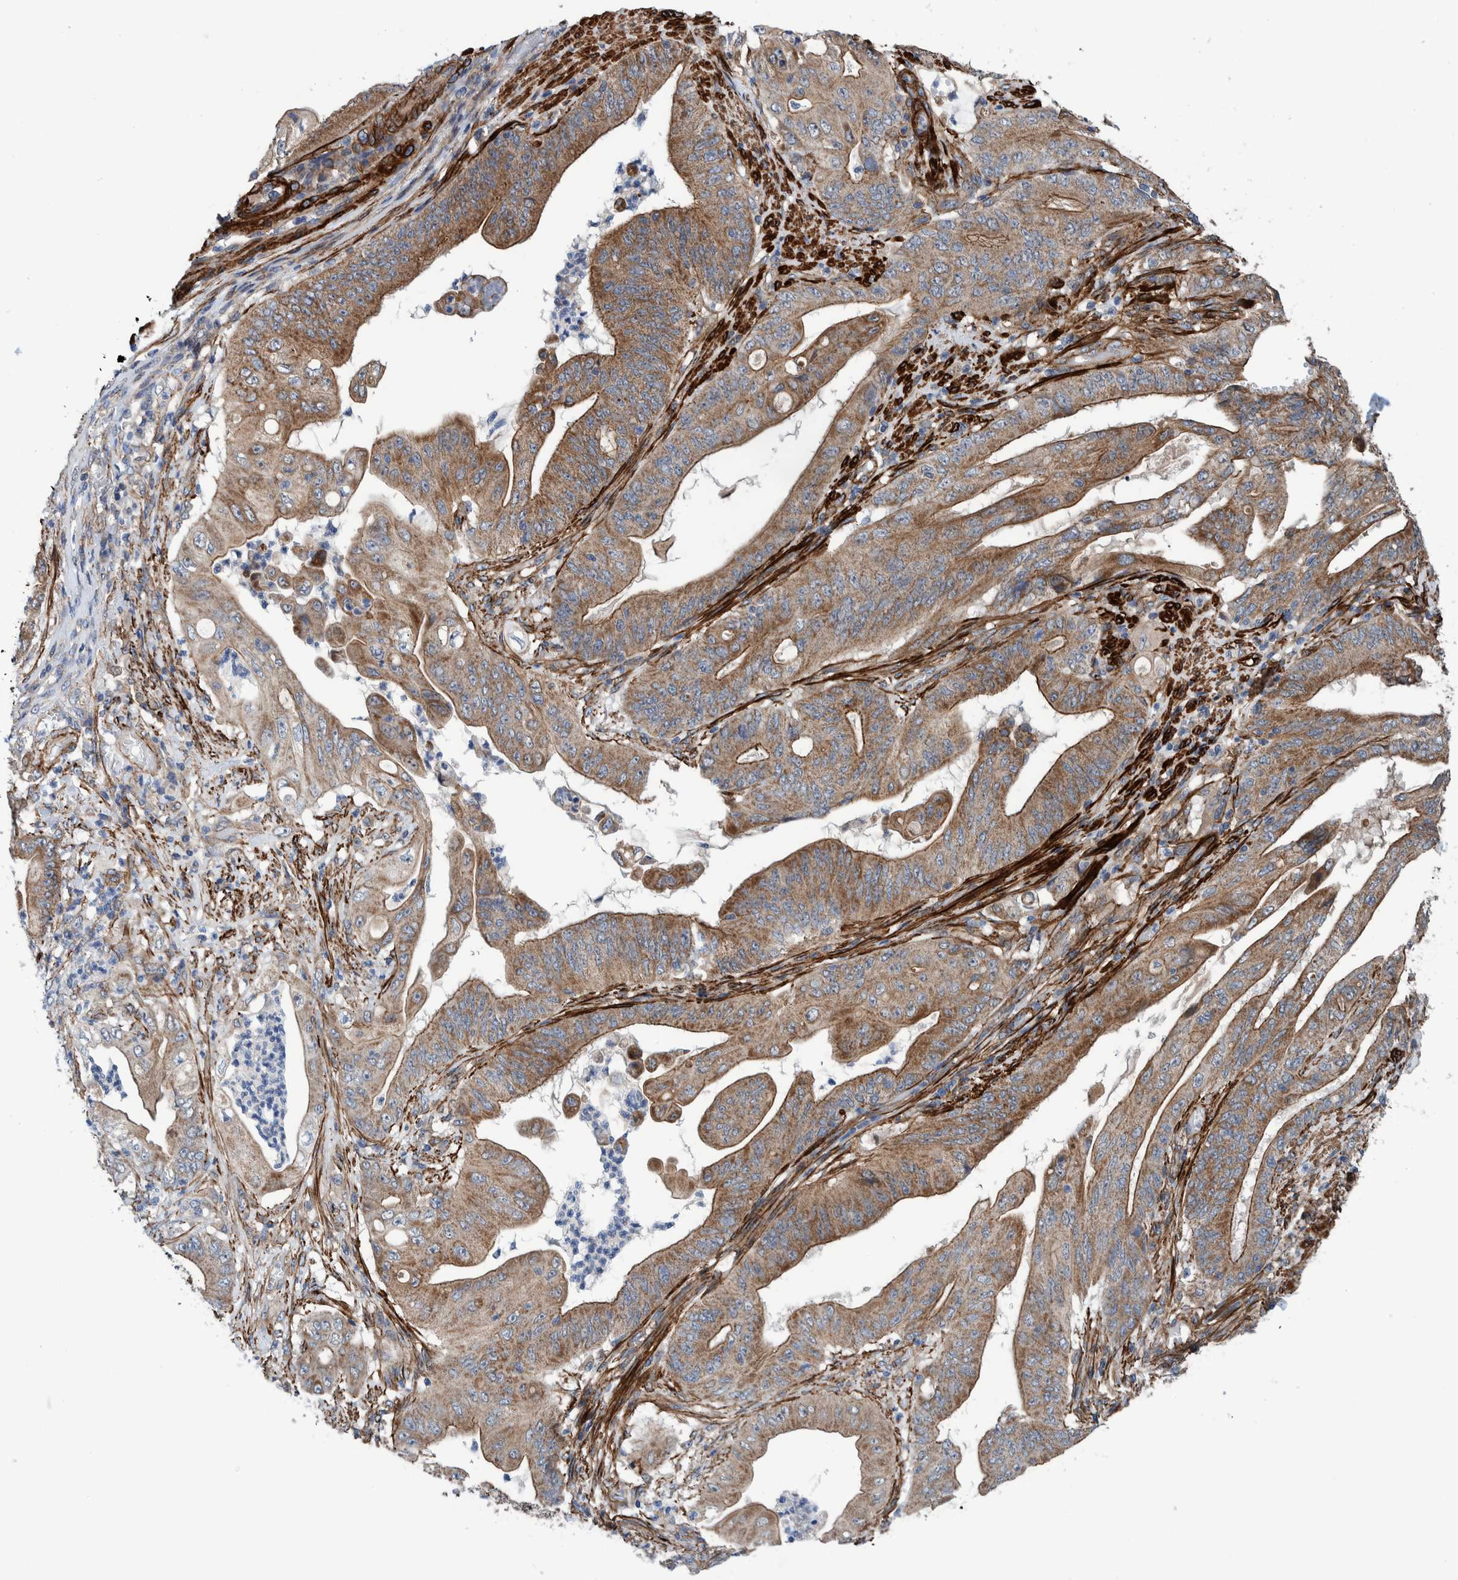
{"staining": {"intensity": "moderate", "quantity": ">75%", "location": "cytoplasmic/membranous"}, "tissue": "stomach cancer", "cell_type": "Tumor cells", "image_type": "cancer", "snomed": [{"axis": "morphology", "description": "Adenocarcinoma, NOS"}, {"axis": "topography", "description": "Stomach"}], "caption": "Protein analysis of adenocarcinoma (stomach) tissue displays moderate cytoplasmic/membranous expression in about >75% of tumor cells. The staining was performed using DAB (3,3'-diaminobenzidine) to visualize the protein expression in brown, while the nuclei were stained in blue with hematoxylin (Magnification: 20x).", "gene": "SLC25A10", "patient": {"sex": "female", "age": 73}}